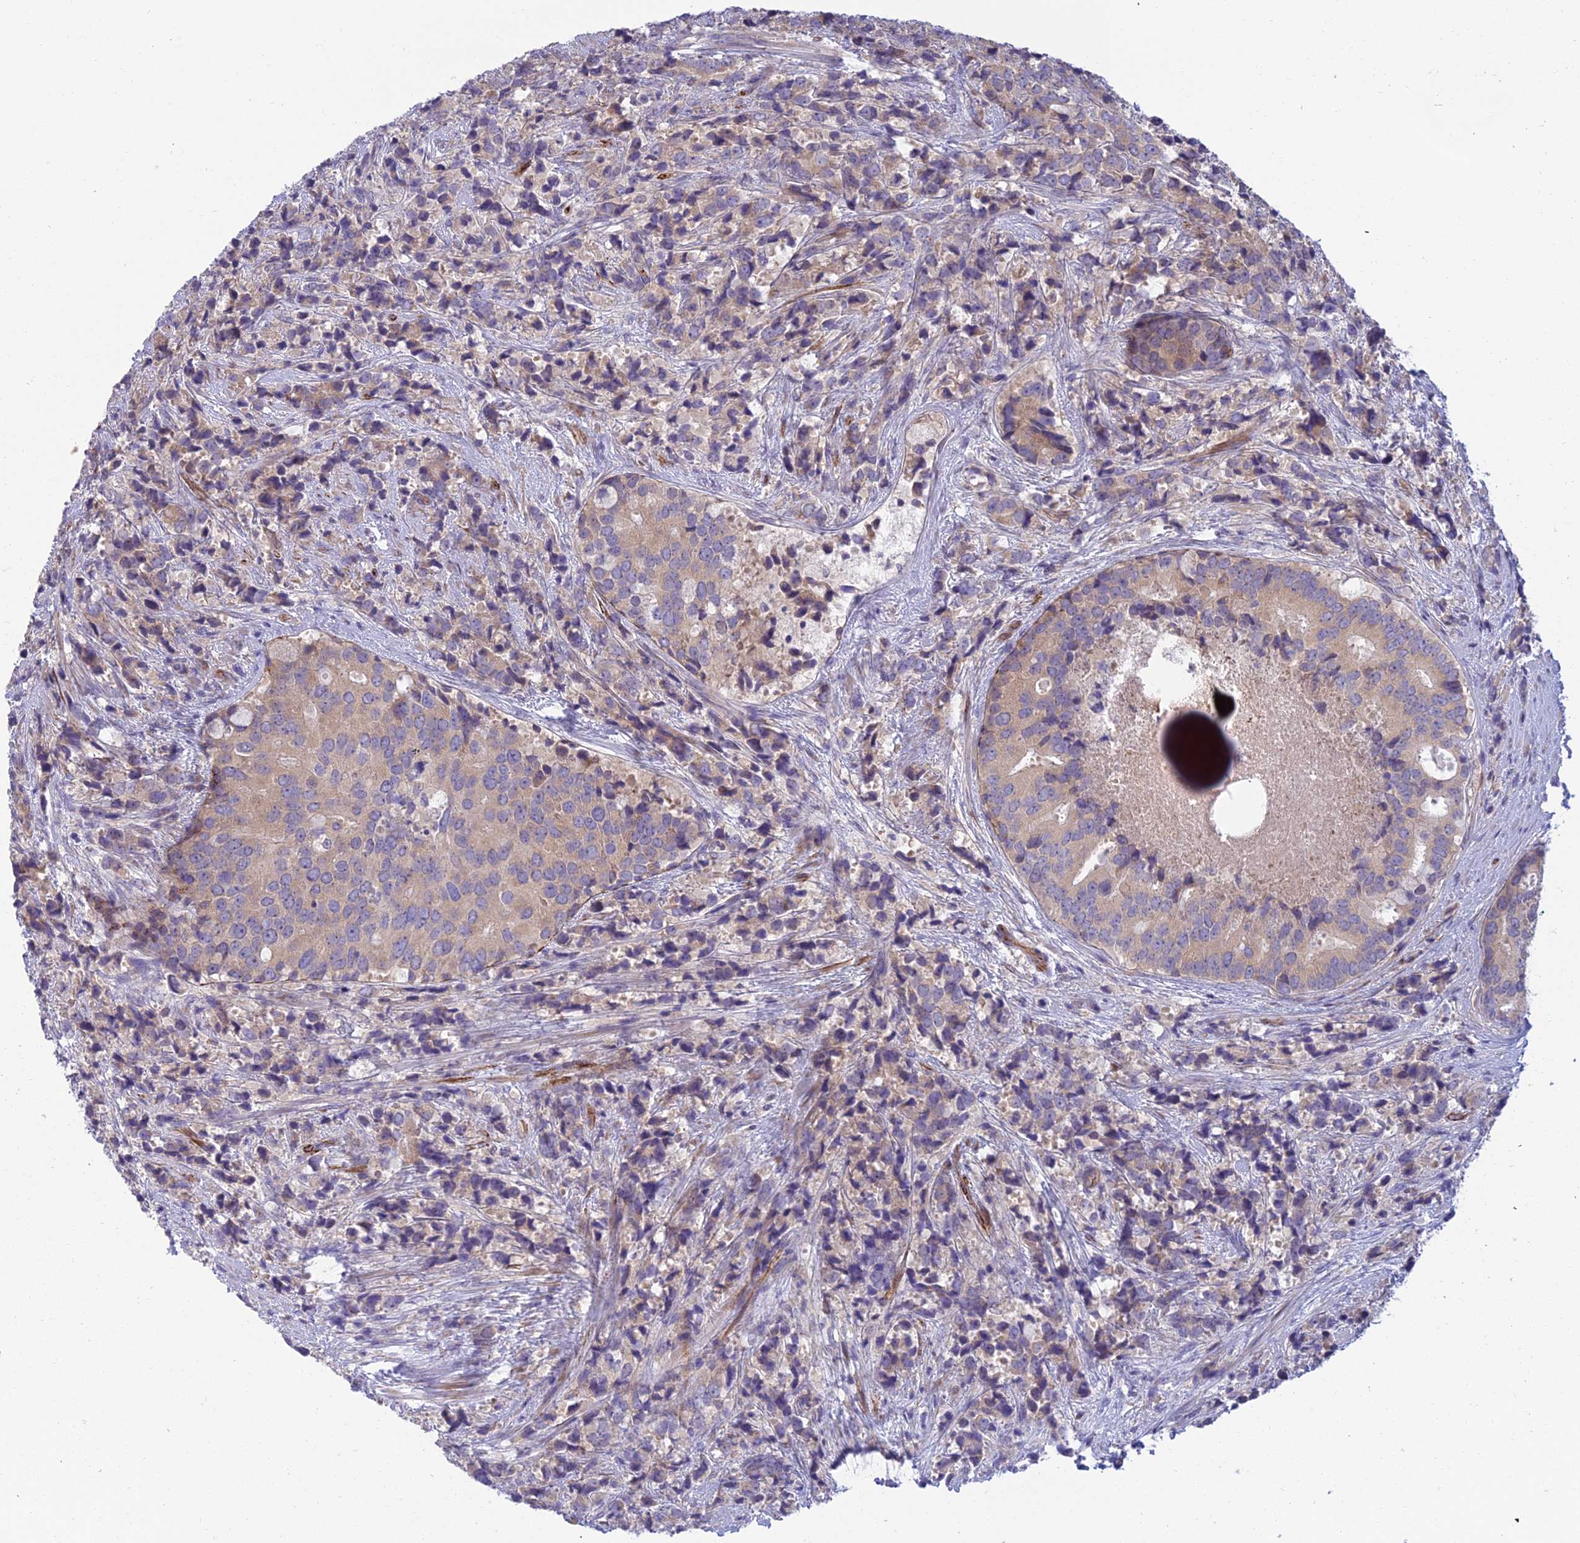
{"staining": {"intensity": "weak", "quantity": "<25%", "location": "cytoplasmic/membranous"}, "tissue": "prostate cancer", "cell_type": "Tumor cells", "image_type": "cancer", "snomed": [{"axis": "morphology", "description": "Adenocarcinoma, High grade"}, {"axis": "topography", "description": "Prostate"}], "caption": "Prostate cancer stained for a protein using immunohistochemistry exhibits no positivity tumor cells.", "gene": "DUS2", "patient": {"sex": "male", "age": 62}}